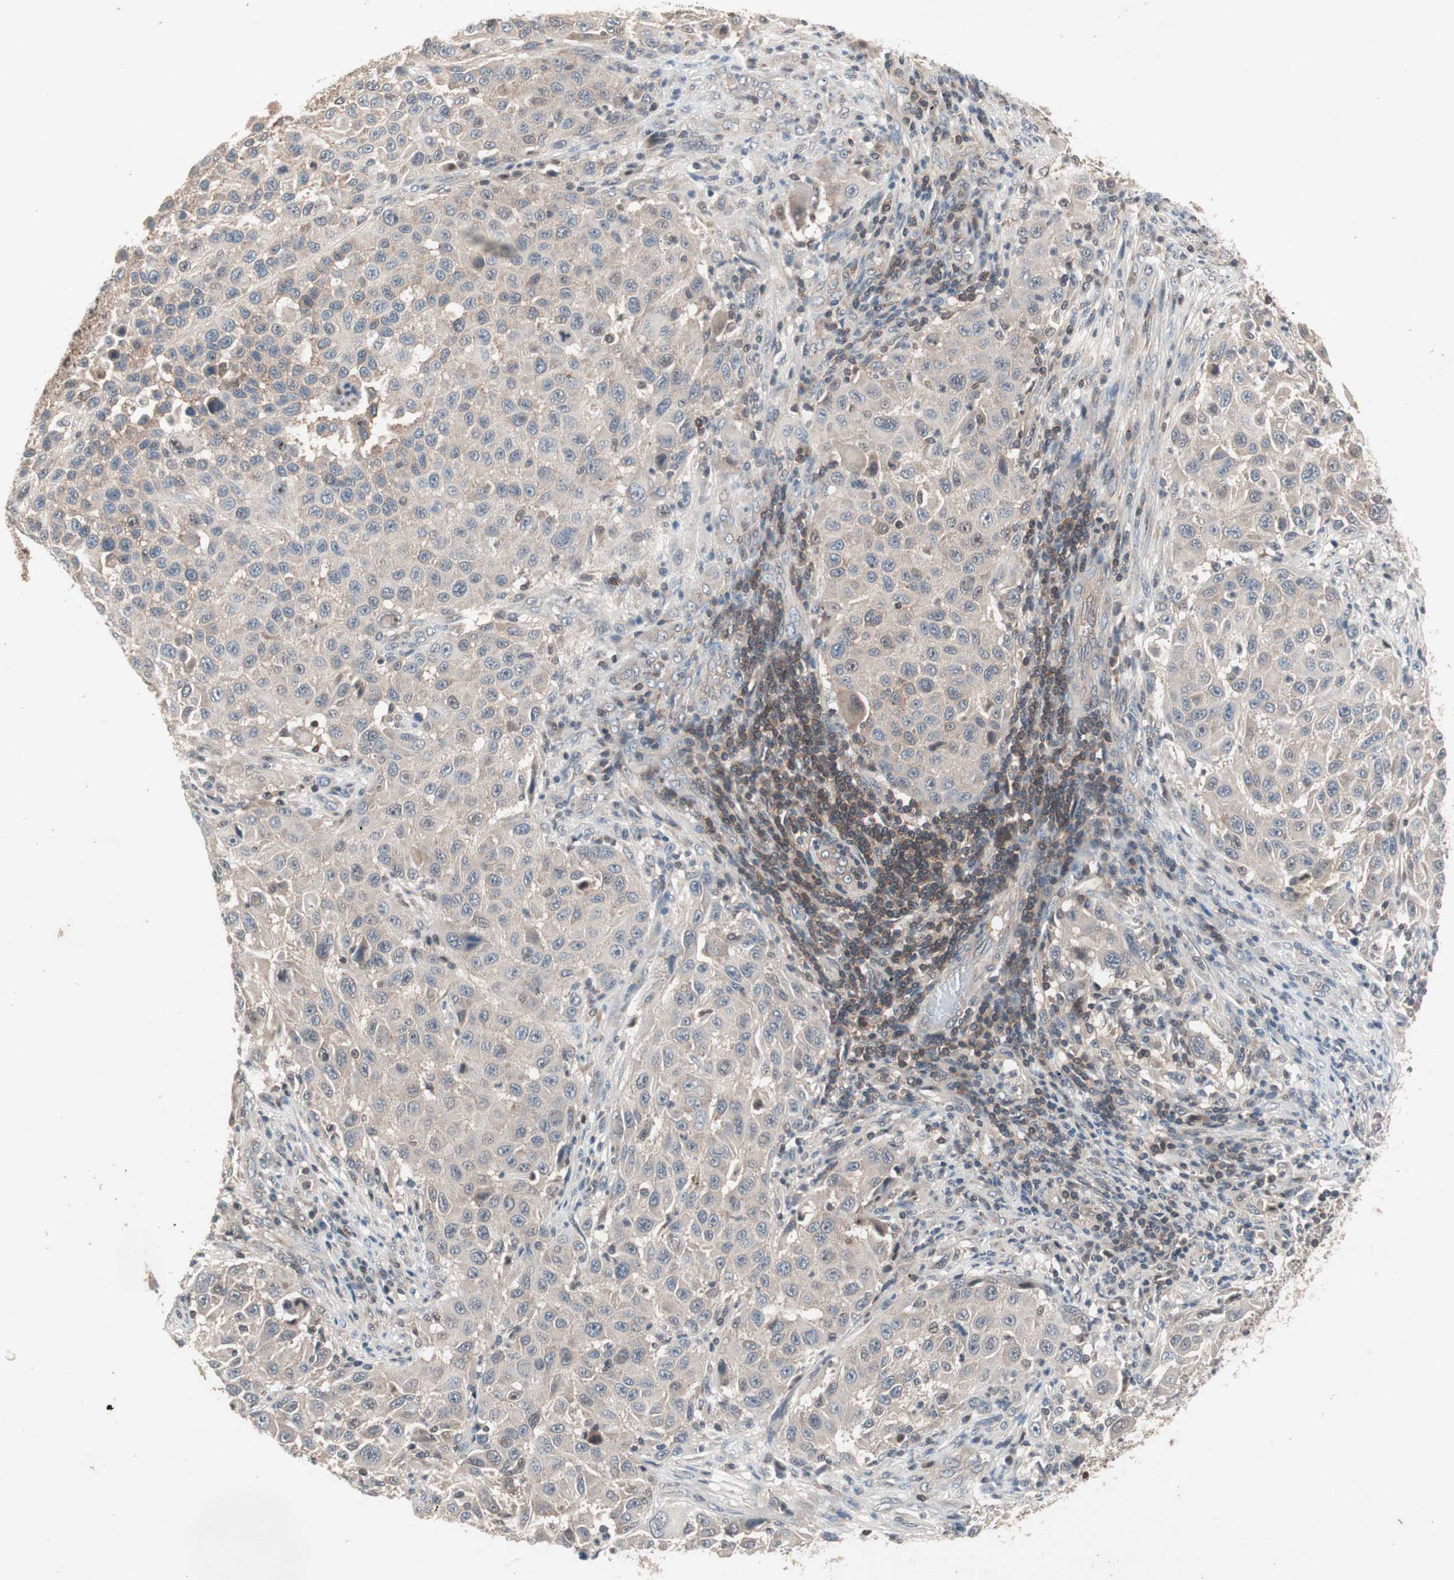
{"staining": {"intensity": "negative", "quantity": "none", "location": "none"}, "tissue": "melanoma", "cell_type": "Tumor cells", "image_type": "cancer", "snomed": [{"axis": "morphology", "description": "Malignant melanoma, Metastatic site"}, {"axis": "topography", "description": "Lymph node"}], "caption": "There is no significant expression in tumor cells of malignant melanoma (metastatic site). (Brightfield microscopy of DAB (3,3'-diaminobenzidine) immunohistochemistry (IHC) at high magnification).", "gene": "IRS1", "patient": {"sex": "male", "age": 61}}